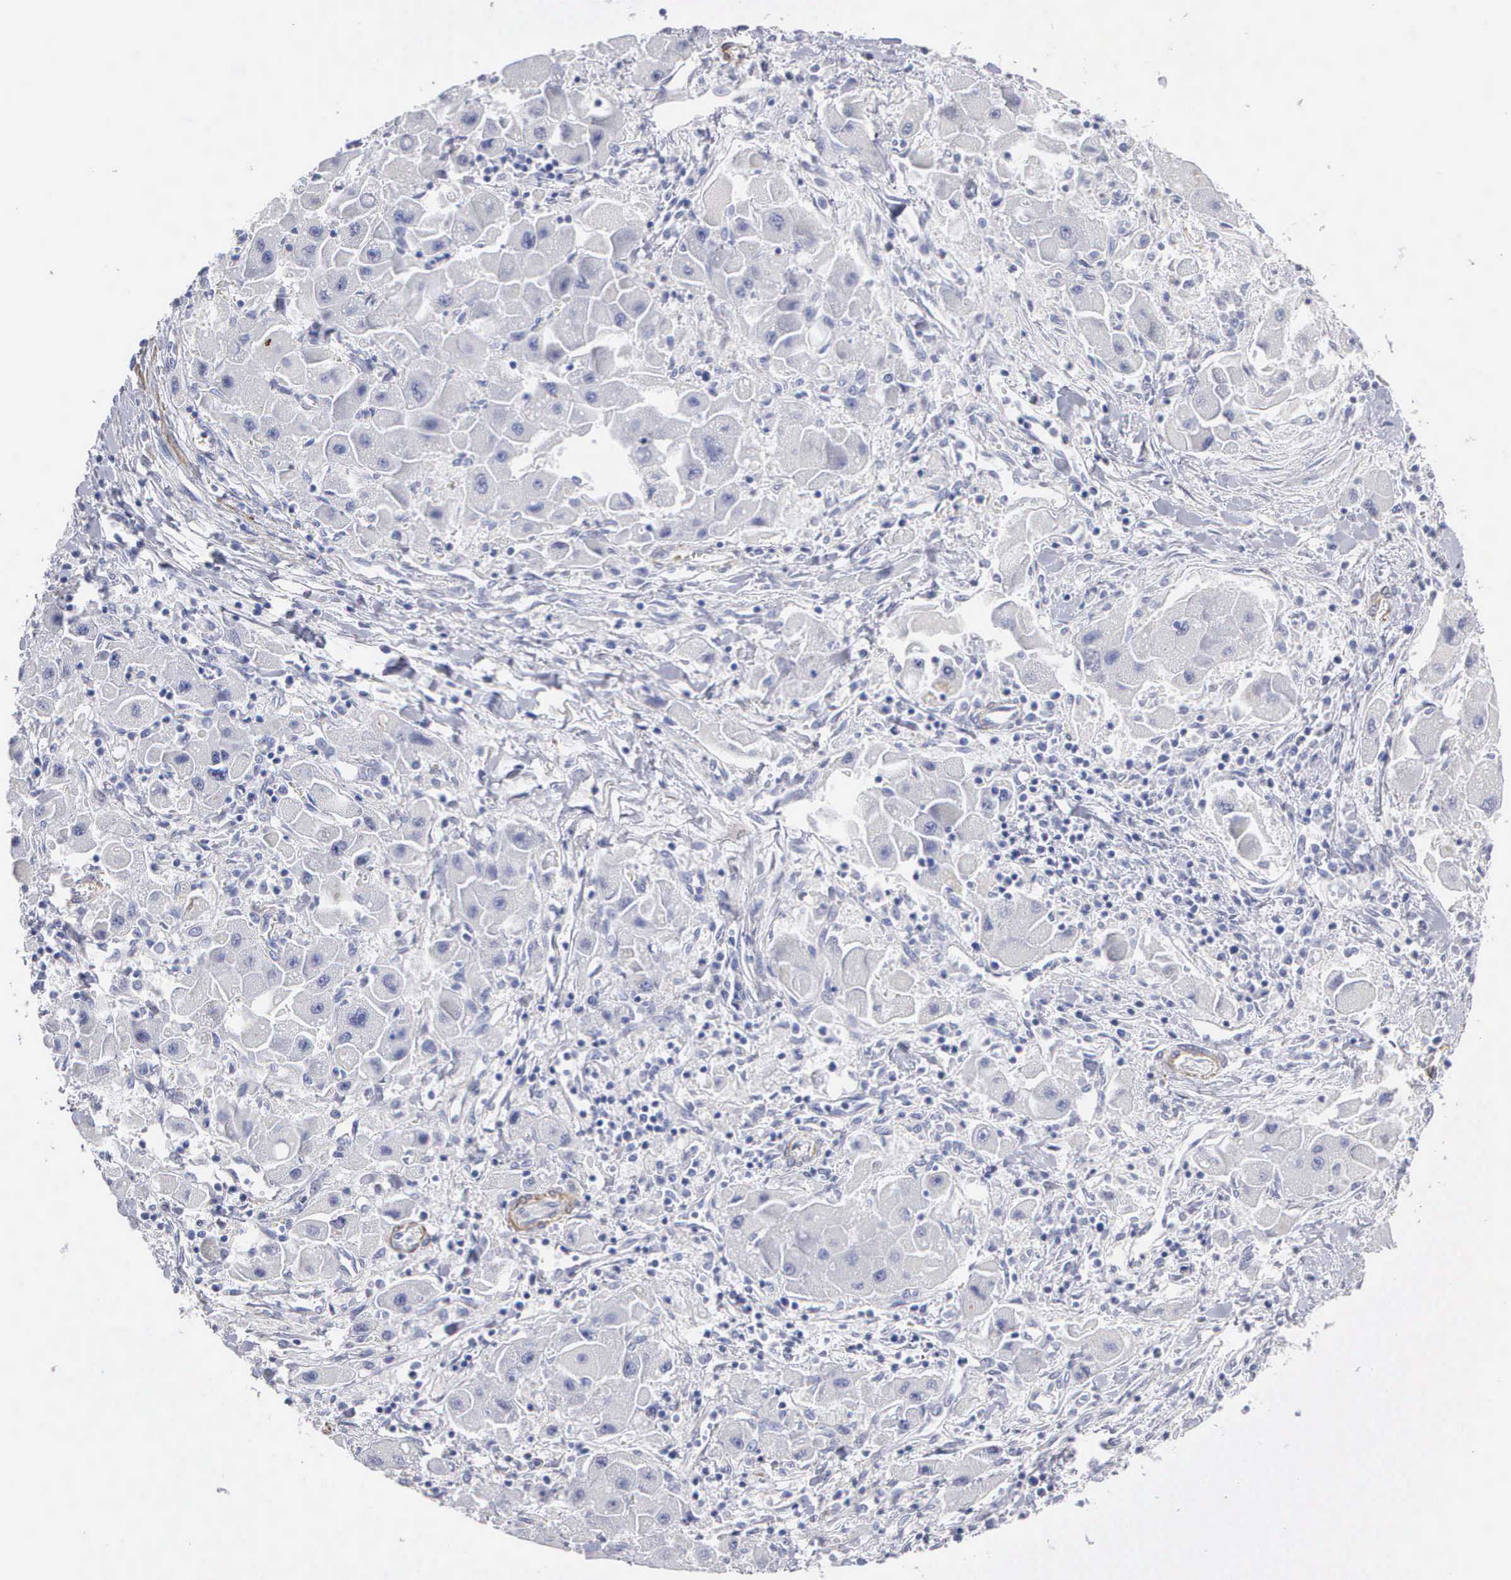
{"staining": {"intensity": "negative", "quantity": "none", "location": "none"}, "tissue": "liver cancer", "cell_type": "Tumor cells", "image_type": "cancer", "snomed": [{"axis": "morphology", "description": "Carcinoma, Hepatocellular, NOS"}, {"axis": "topography", "description": "Liver"}], "caption": "Immunohistochemistry photomicrograph of human liver hepatocellular carcinoma stained for a protein (brown), which displays no positivity in tumor cells.", "gene": "ELFN2", "patient": {"sex": "male", "age": 24}}